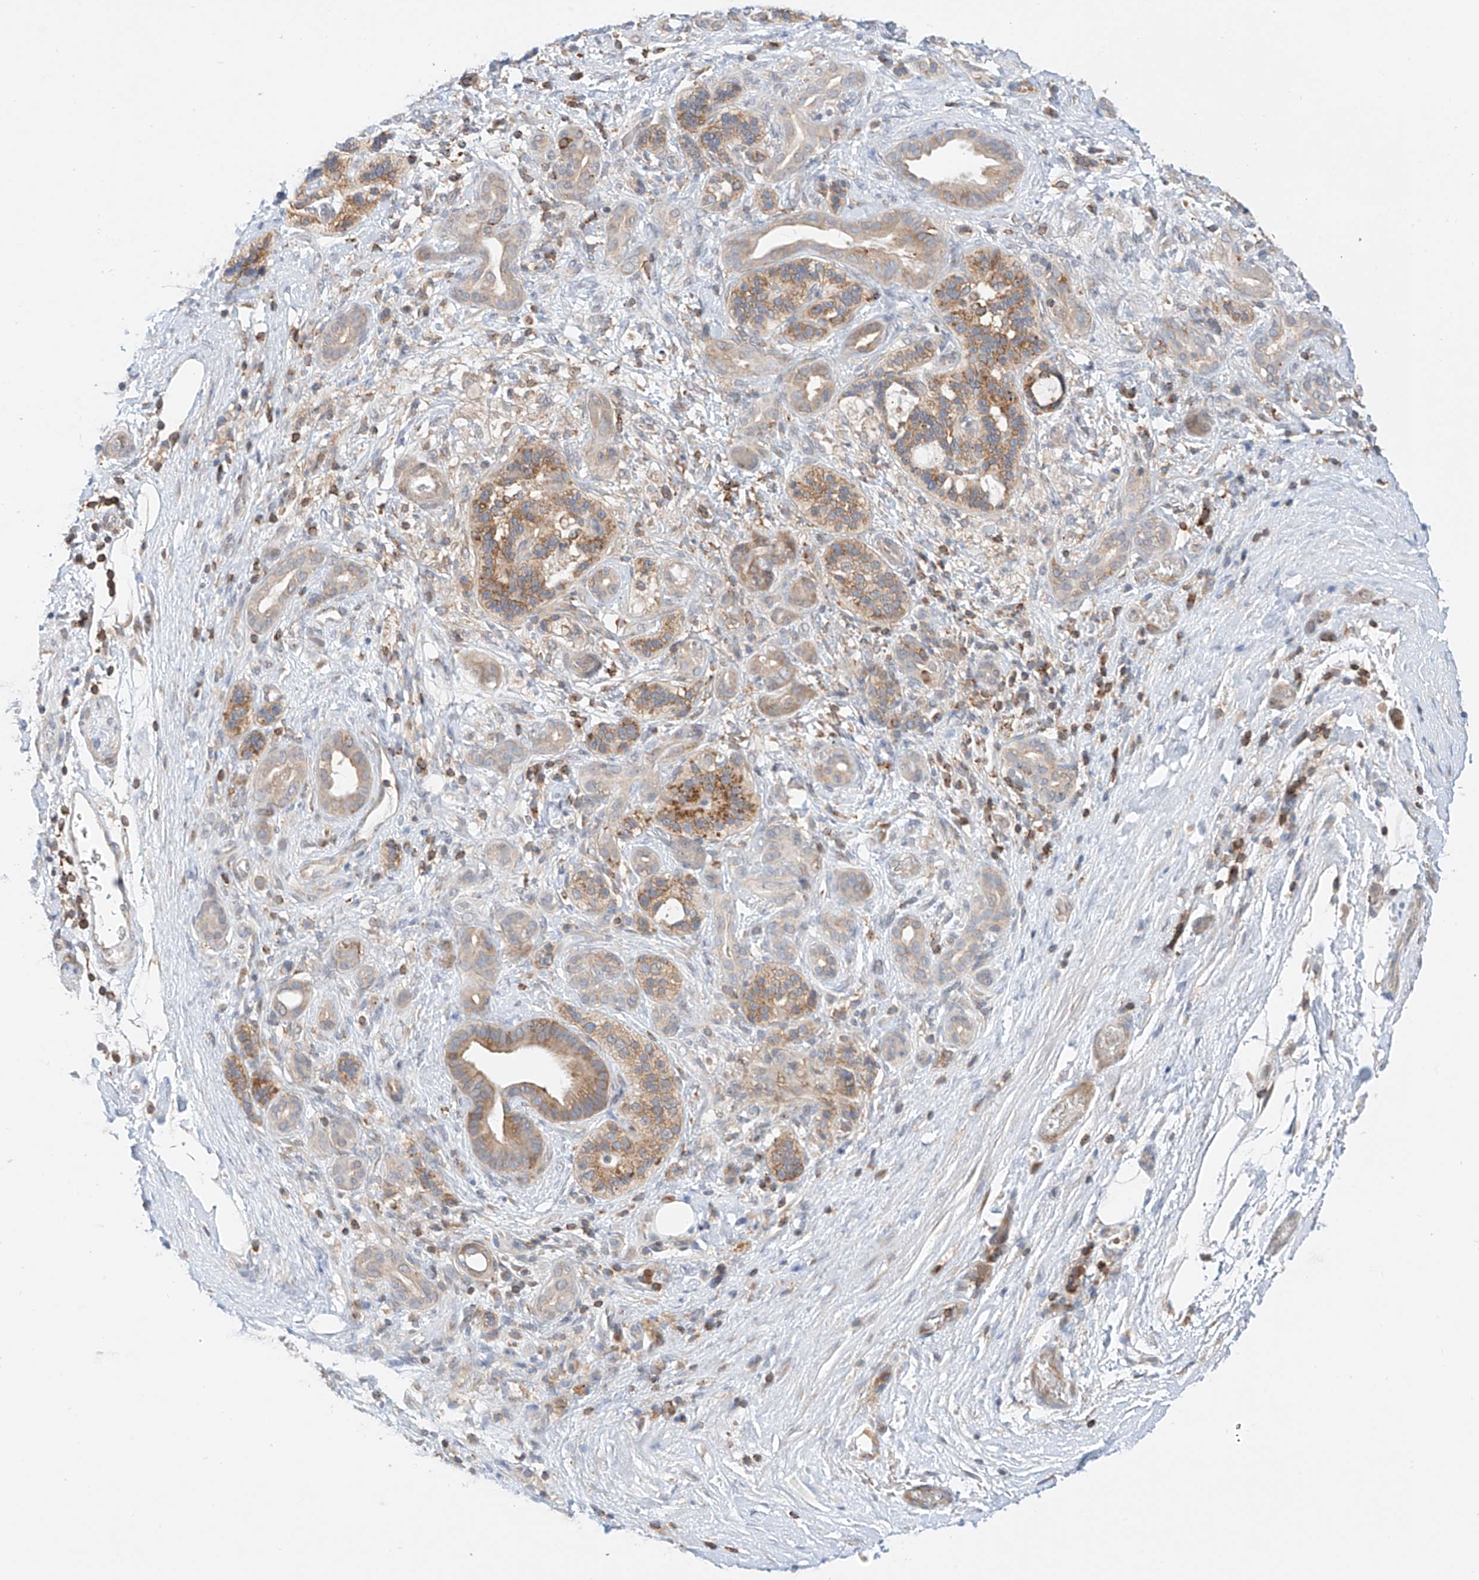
{"staining": {"intensity": "weak", "quantity": "25%-75%", "location": "cytoplasmic/membranous"}, "tissue": "pancreatic cancer", "cell_type": "Tumor cells", "image_type": "cancer", "snomed": [{"axis": "morphology", "description": "Adenocarcinoma, NOS"}, {"axis": "topography", "description": "Pancreas"}], "caption": "DAB (3,3'-diaminobenzidine) immunohistochemical staining of human pancreatic cancer (adenocarcinoma) exhibits weak cytoplasmic/membranous protein staining in approximately 25%-75% of tumor cells.", "gene": "MFN2", "patient": {"sex": "male", "age": 78}}